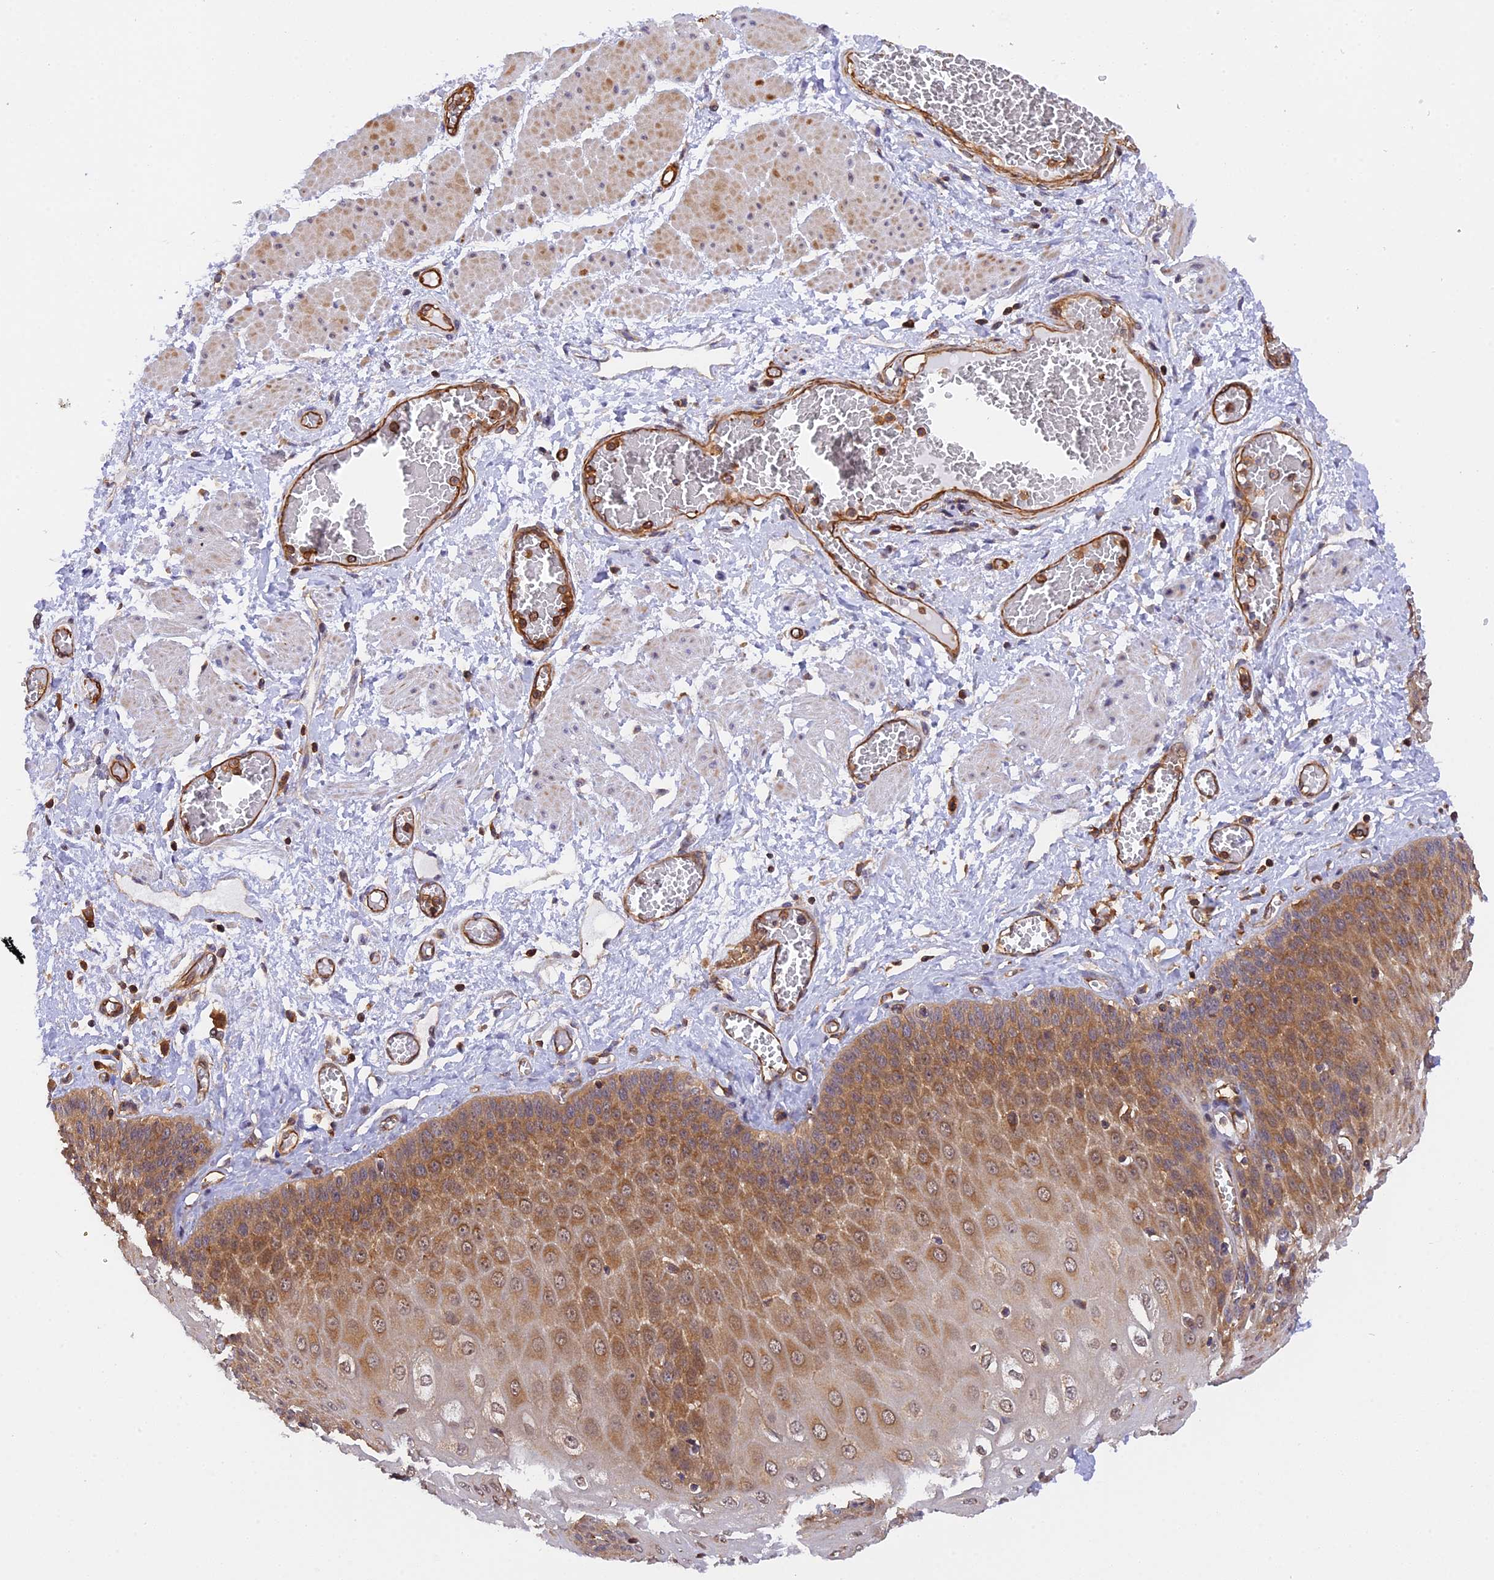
{"staining": {"intensity": "moderate", "quantity": "25%-75%", "location": "cytoplasmic/membranous"}, "tissue": "esophagus", "cell_type": "Squamous epithelial cells", "image_type": "normal", "snomed": [{"axis": "morphology", "description": "Normal tissue, NOS"}, {"axis": "topography", "description": "Esophagus"}], "caption": "Immunohistochemistry (IHC) (DAB (3,3'-diaminobenzidine)) staining of unremarkable esophagus demonstrates moderate cytoplasmic/membranous protein staining in about 25%-75% of squamous epithelial cells. The staining was performed using DAB (3,3'-diaminobenzidine) to visualize the protein expression in brown, while the nuclei were stained in blue with hematoxylin (Magnification: 20x).", "gene": "C5orf22", "patient": {"sex": "male", "age": 60}}